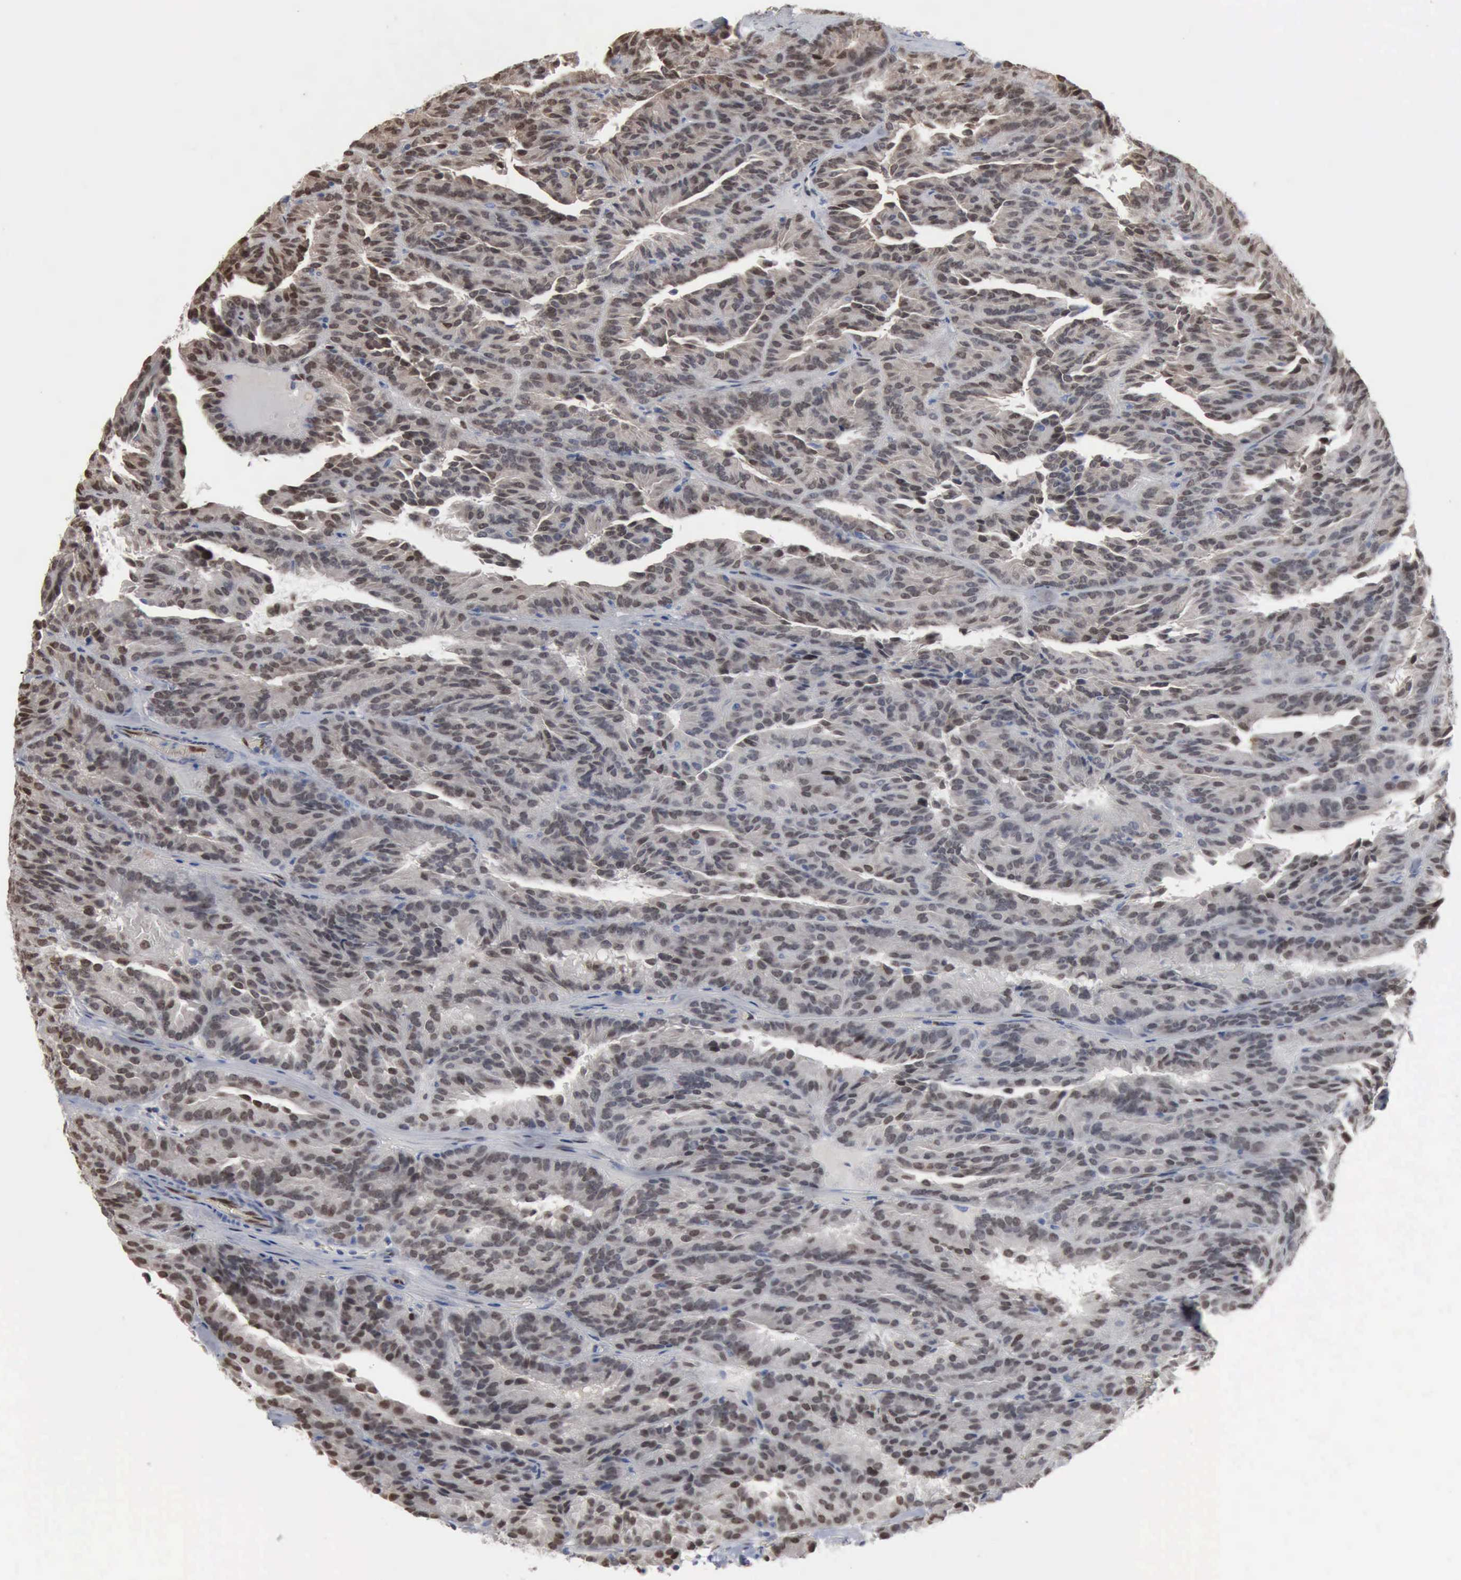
{"staining": {"intensity": "weak", "quantity": ">75%", "location": "nuclear"}, "tissue": "renal cancer", "cell_type": "Tumor cells", "image_type": "cancer", "snomed": [{"axis": "morphology", "description": "Adenocarcinoma, NOS"}, {"axis": "topography", "description": "Kidney"}], "caption": "About >75% of tumor cells in adenocarcinoma (renal) exhibit weak nuclear protein expression as visualized by brown immunohistochemical staining.", "gene": "FGF2", "patient": {"sex": "male", "age": 46}}